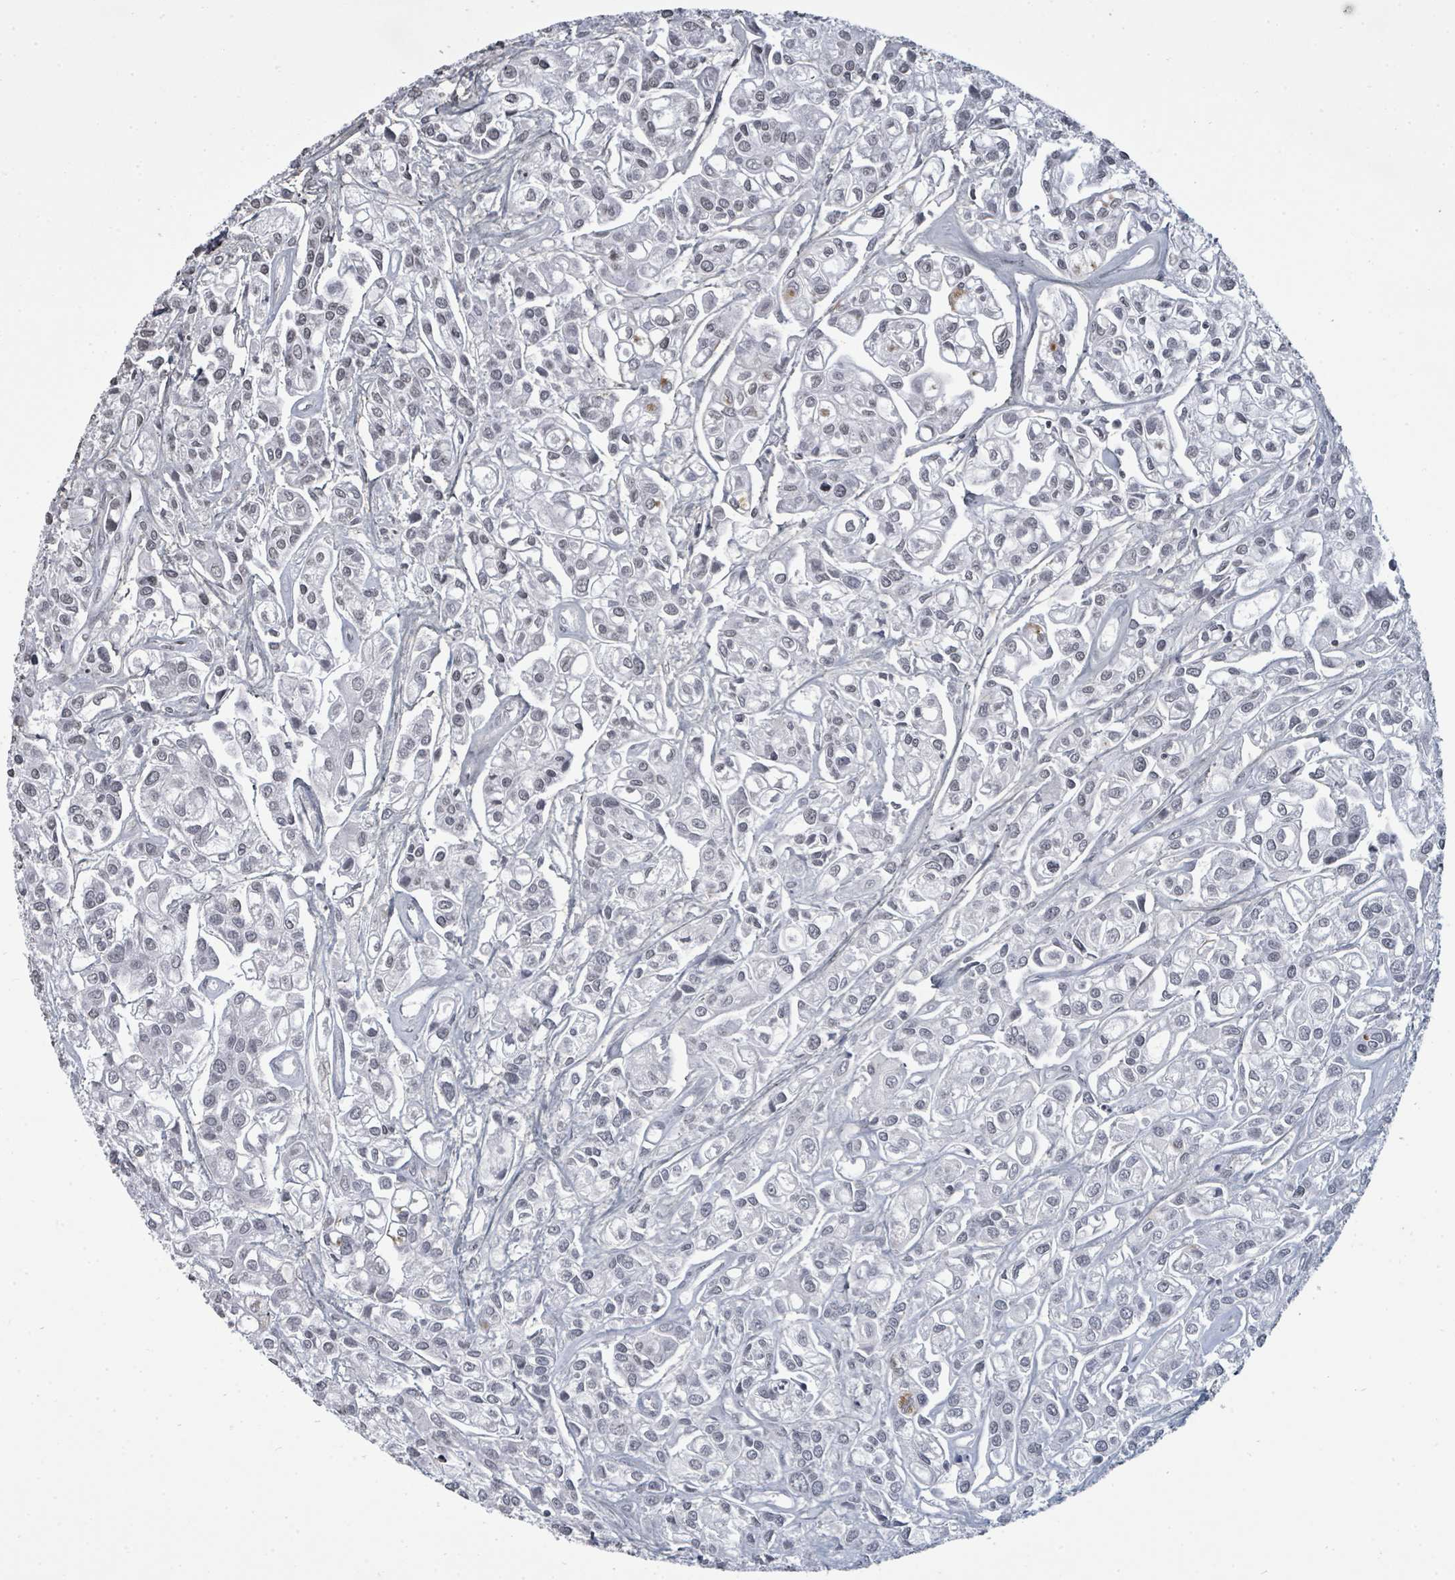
{"staining": {"intensity": "negative", "quantity": "none", "location": "none"}, "tissue": "urothelial cancer", "cell_type": "Tumor cells", "image_type": "cancer", "snomed": [{"axis": "morphology", "description": "Urothelial carcinoma, High grade"}, {"axis": "topography", "description": "Urinary bladder"}], "caption": "Immunohistochemistry histopathology image of human urothelial cancer stained for a protein (brown), which demonstrates no positivity in tumor cells.", "gene": "MRPS12", "patient": {"sex": "male", "age": 67}}